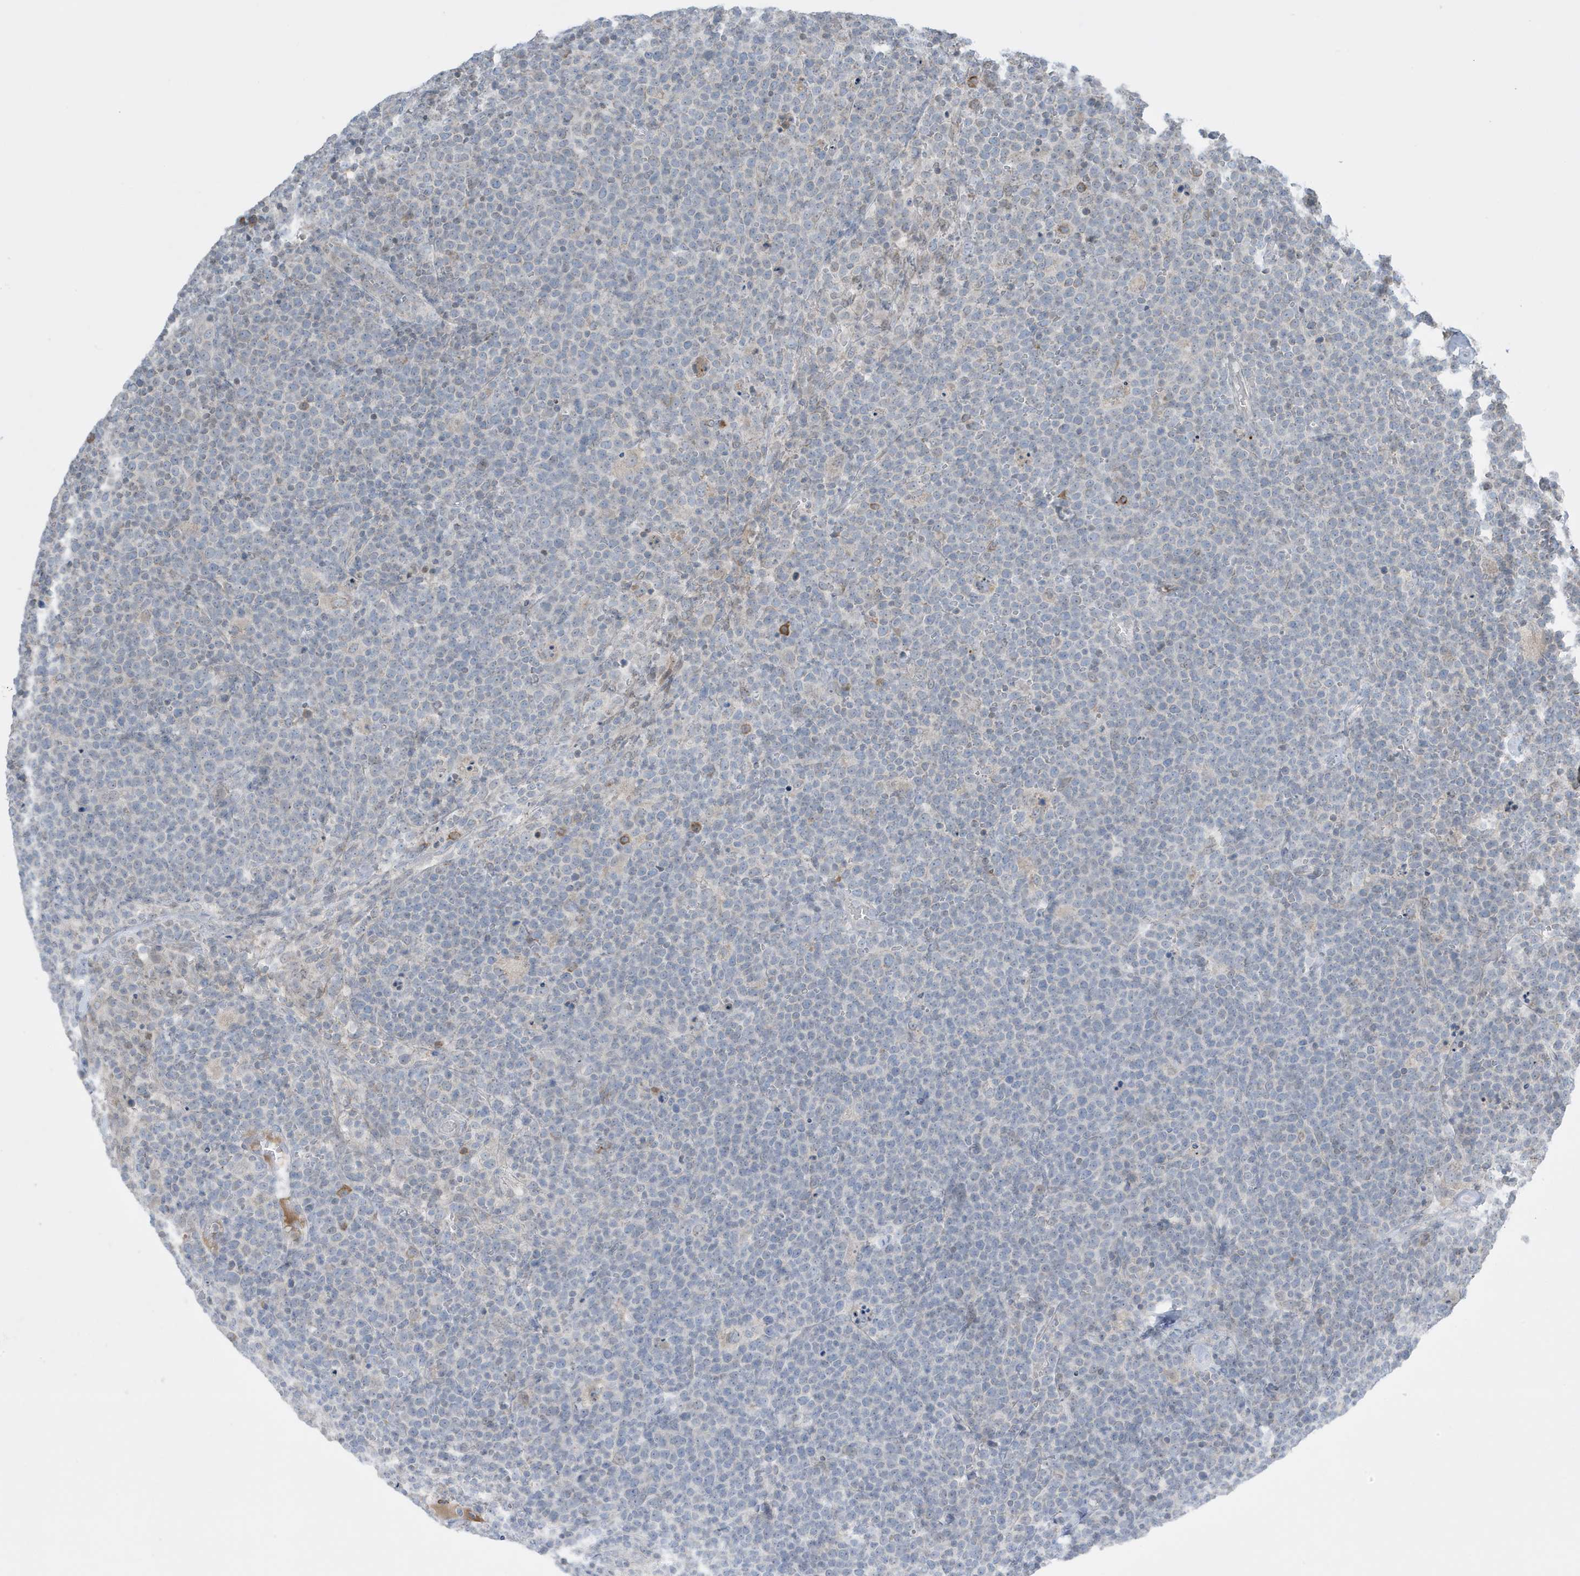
{"staining": {"intensity": "negative", "quantity": "none", "location": "none"}, "tissue": "lymphoma", "cell_type": "Tumor cells", "image_type": "cancer", "snomed": [{"axis": "morphology", "description": "Malignant lymphoma, non-Hodgkin's type, High grade"}, {"axis": "topography", "description": "Lymph node"}], "caption": "Immunohistochemical staining of lymphoma exhibits no significant positivity in tumor cells.", "gene": "FNDC1", "patient": {"sex": "male", "age": 61}}